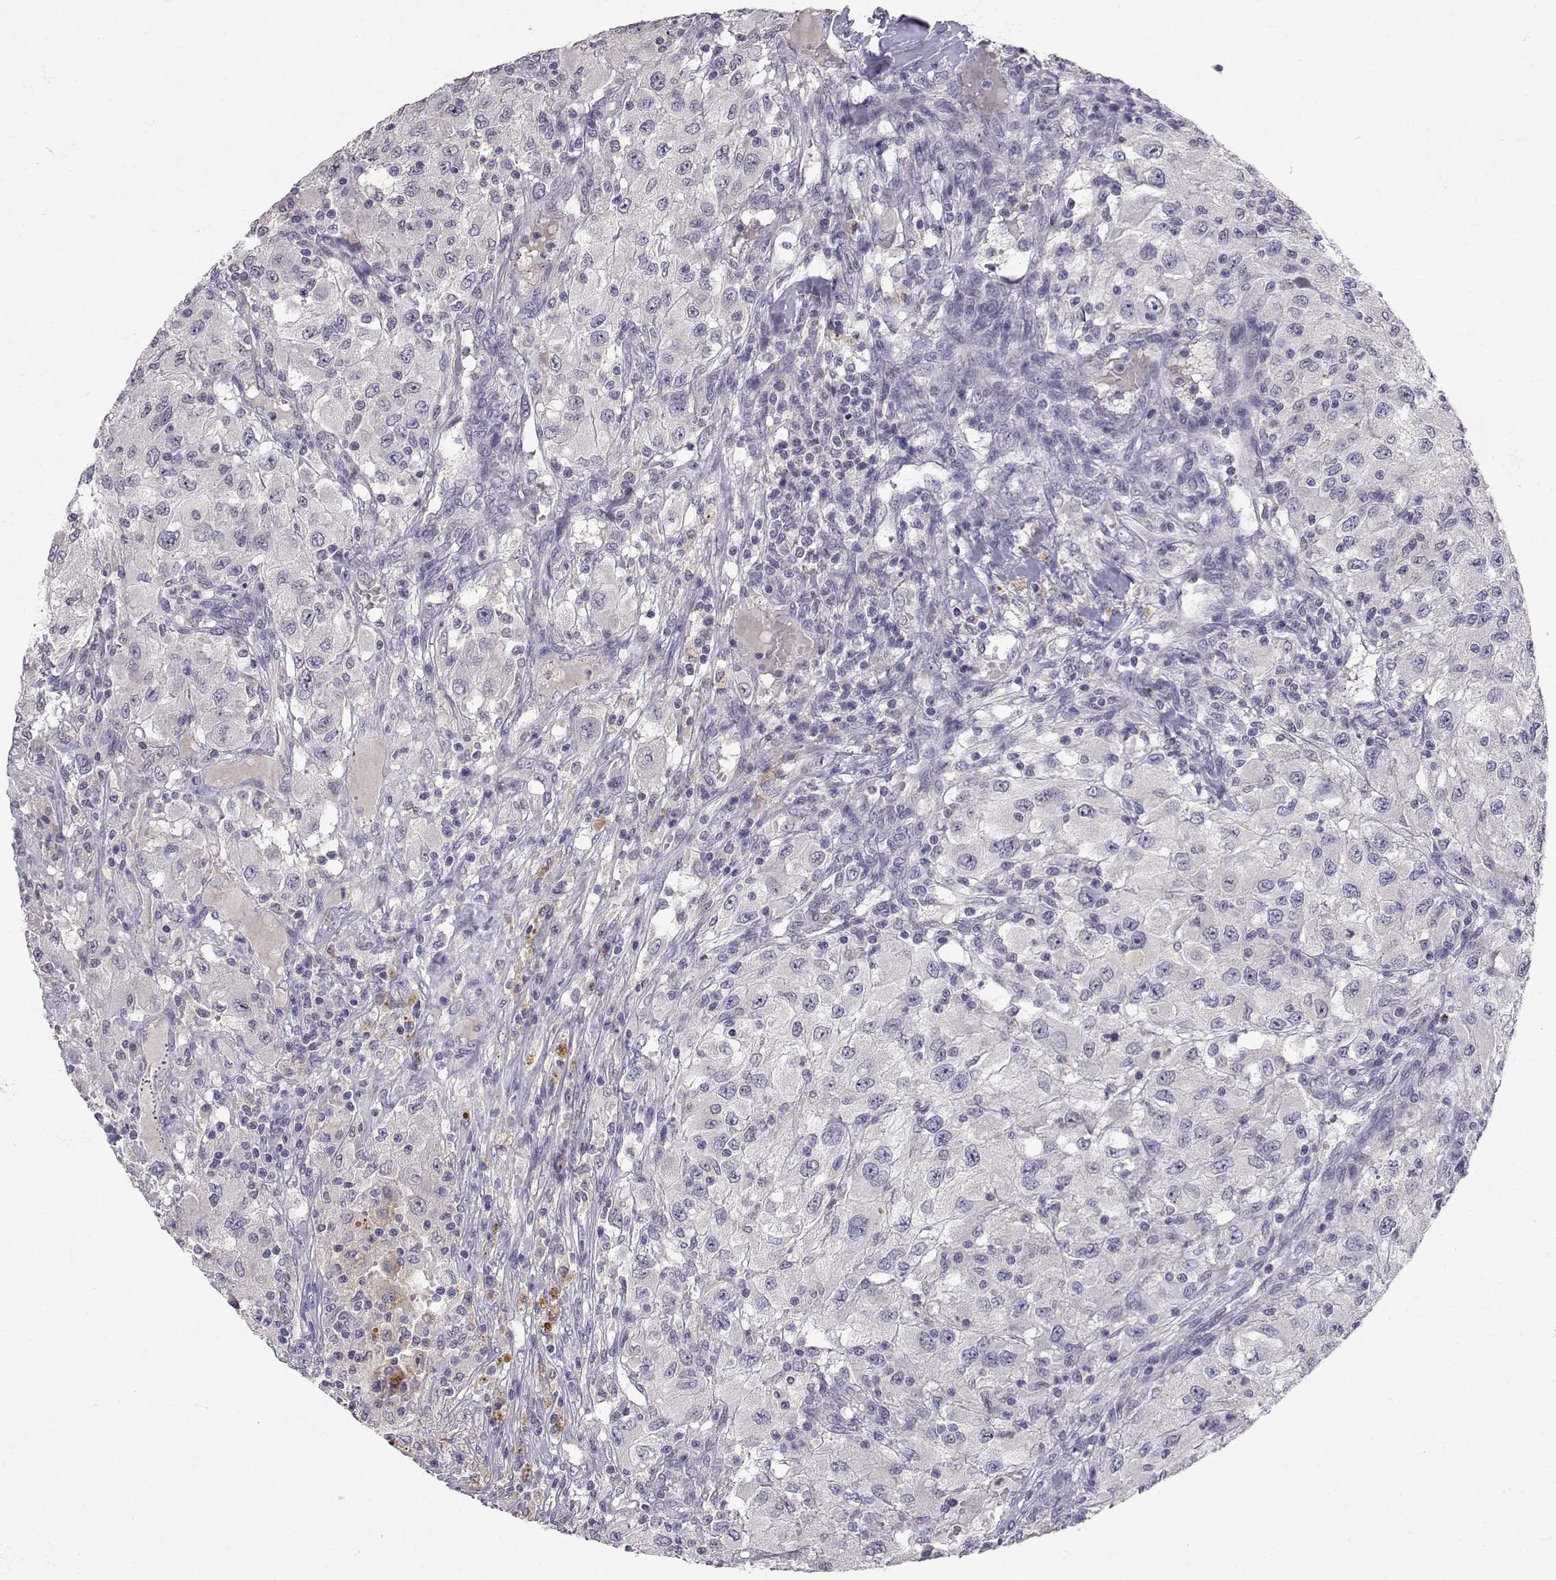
{"staining": {"intensity": "weak", "quantity": "<25%", "location": "cytoplasmic/membranous"}, "tissue": "renal cancer", "cell_type": "Tumor cells", "image_type": "cancer", "snomed": [{"axis": "morphology", "description": "Adenocarcinoma, NOS"}, {"axis": "topography", "description": "Kidney"}], "caption": "Photomicrograph shows no significant protein expression in tumor cells of renal adenocarcinoma.", "gene": "SLC6A3", "patient": {"sex": "female", "age": 67}}